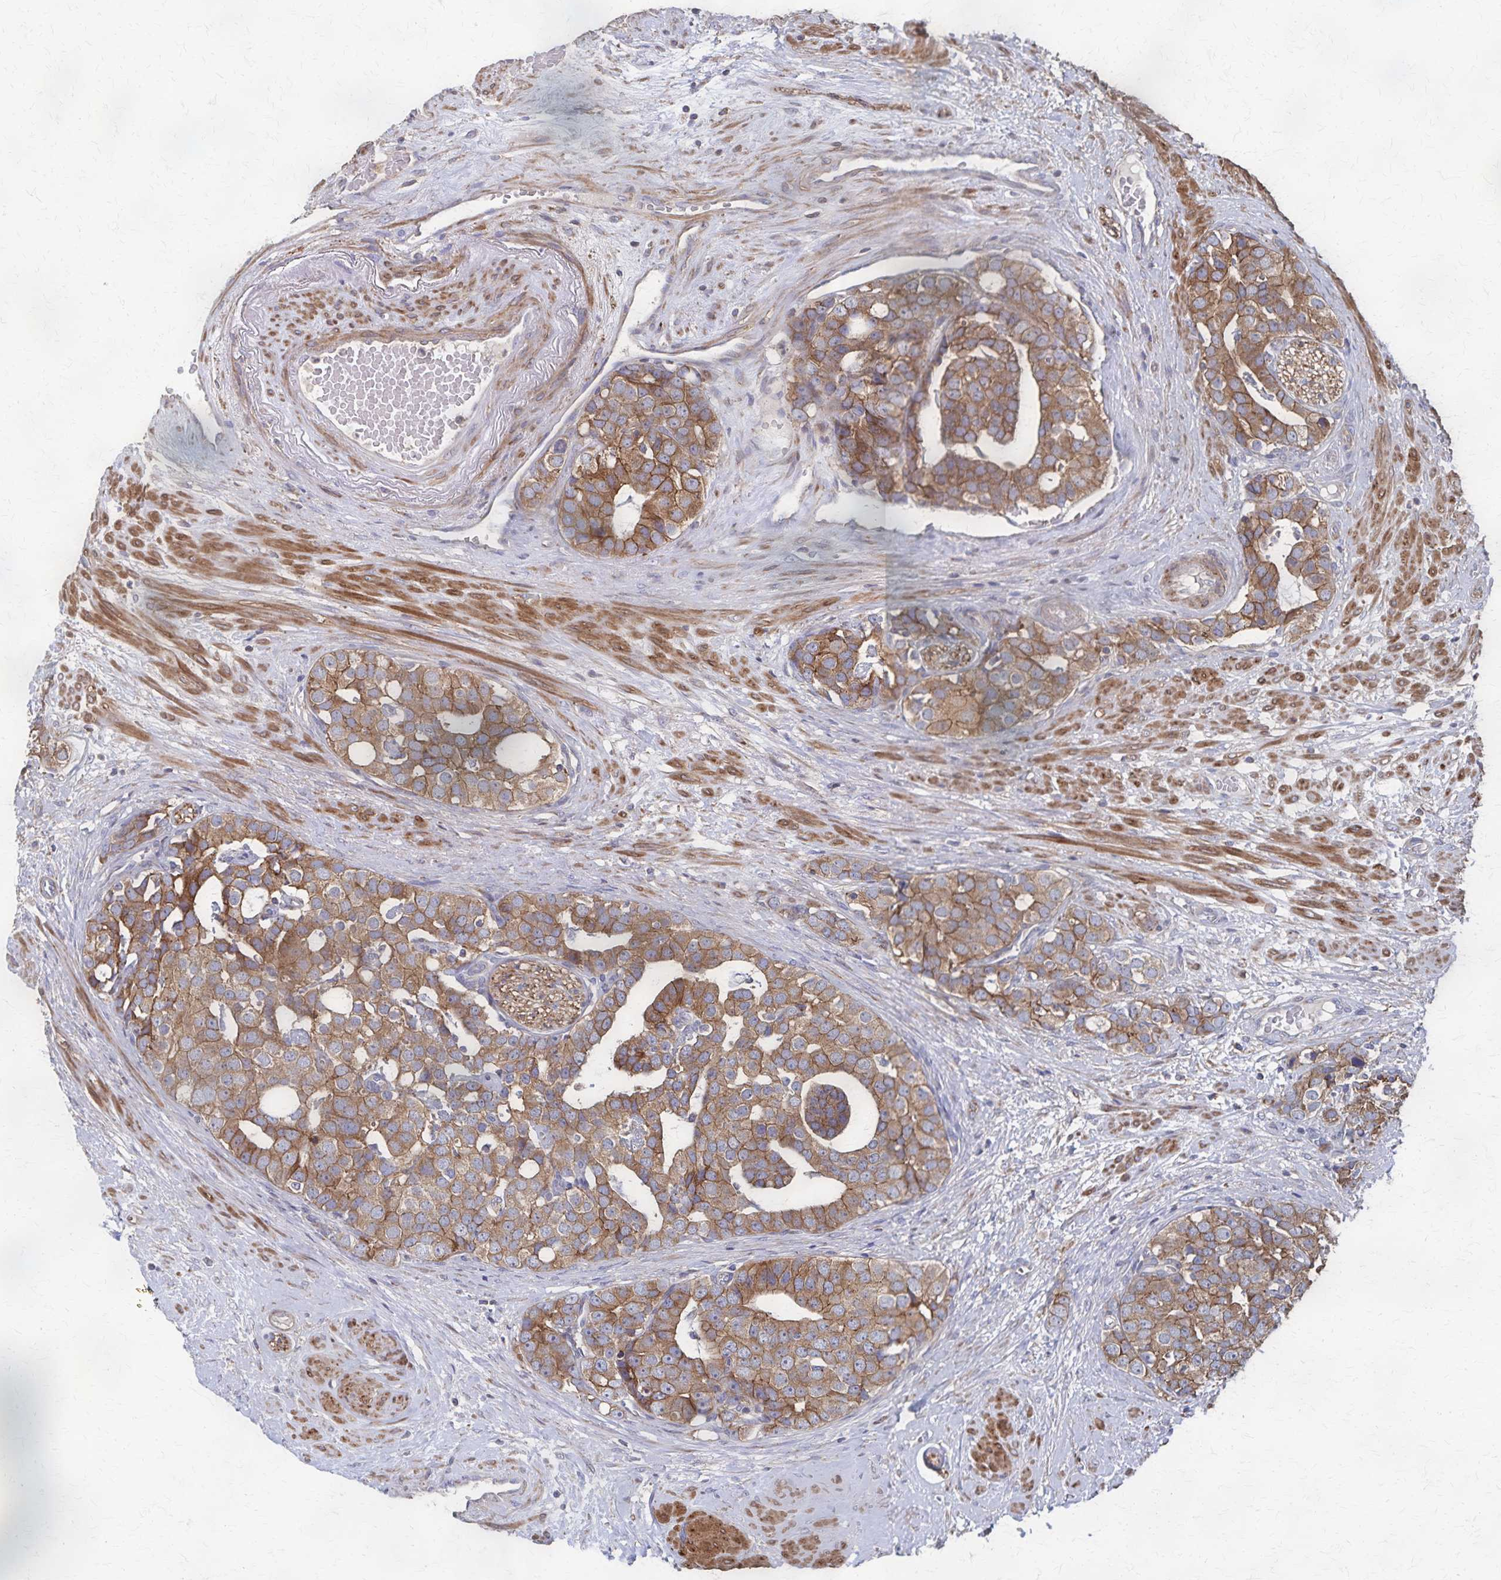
{"staining": {"intensity": "moderate", "quantity": ">75%", "location": "cytoplasmic/membranous"}, "tissue": "prostate cancer", "cell_type": "Tumor cells", "image_type": "cancer", "snomed": [{"axis": "morphology", "description": "Adenocarcinoma, High grade"}, {"axis": "topography", "description": "Prostate"}], "caption": "A histopathology image of prostate cancer stained for a protein reveals moderate cytoplasmic/membranous brown staining in tumor cells.", "gene": "PGAP2", "patient": {"sex": "male", "age": 71}}